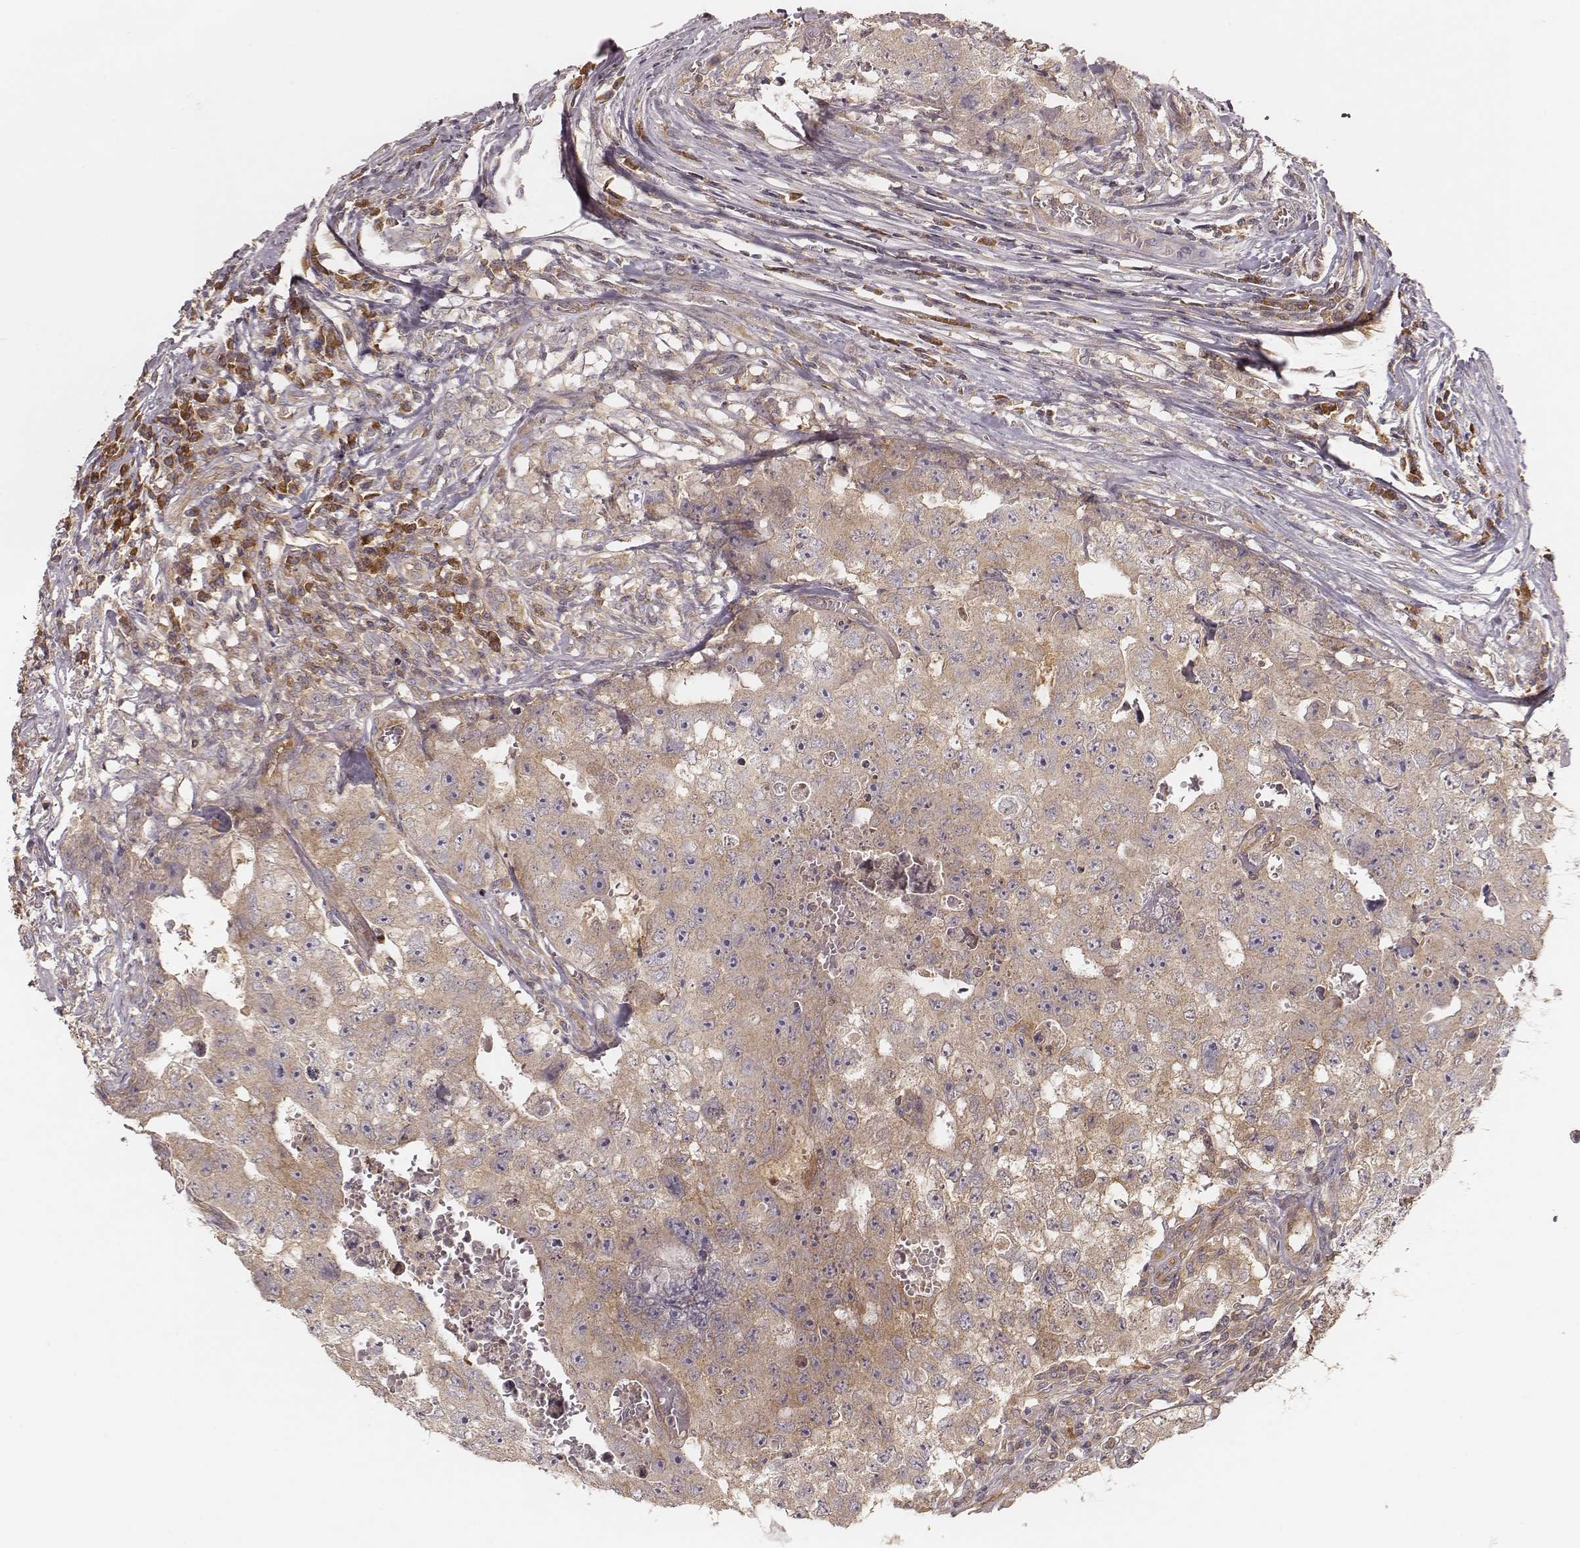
{"staining": {"intensity": "weak", "quantity": ">75%", "location": "cytoplasmic/membranous"}, "tissue": "testis cancer", "cell_type": "Tumor cells", "image_type": "cancer", "snomed": [{"axis": "morphology", "description": "Carcinoma, Embryonal, NOS"}, {"axis": "topography", "description": "Testis"}], "caption": "DAB immunohistochemical staining of testis cancer (embryonal carcinoma) reveals weak cytoplasmic/membranous protein expression in approximately >75% of tumor cells. (DAB IHC, brown staining for protein, blue staining for nuclei).", "gene": "CARS1", "patient": {"sex": "male", "age": 36}}